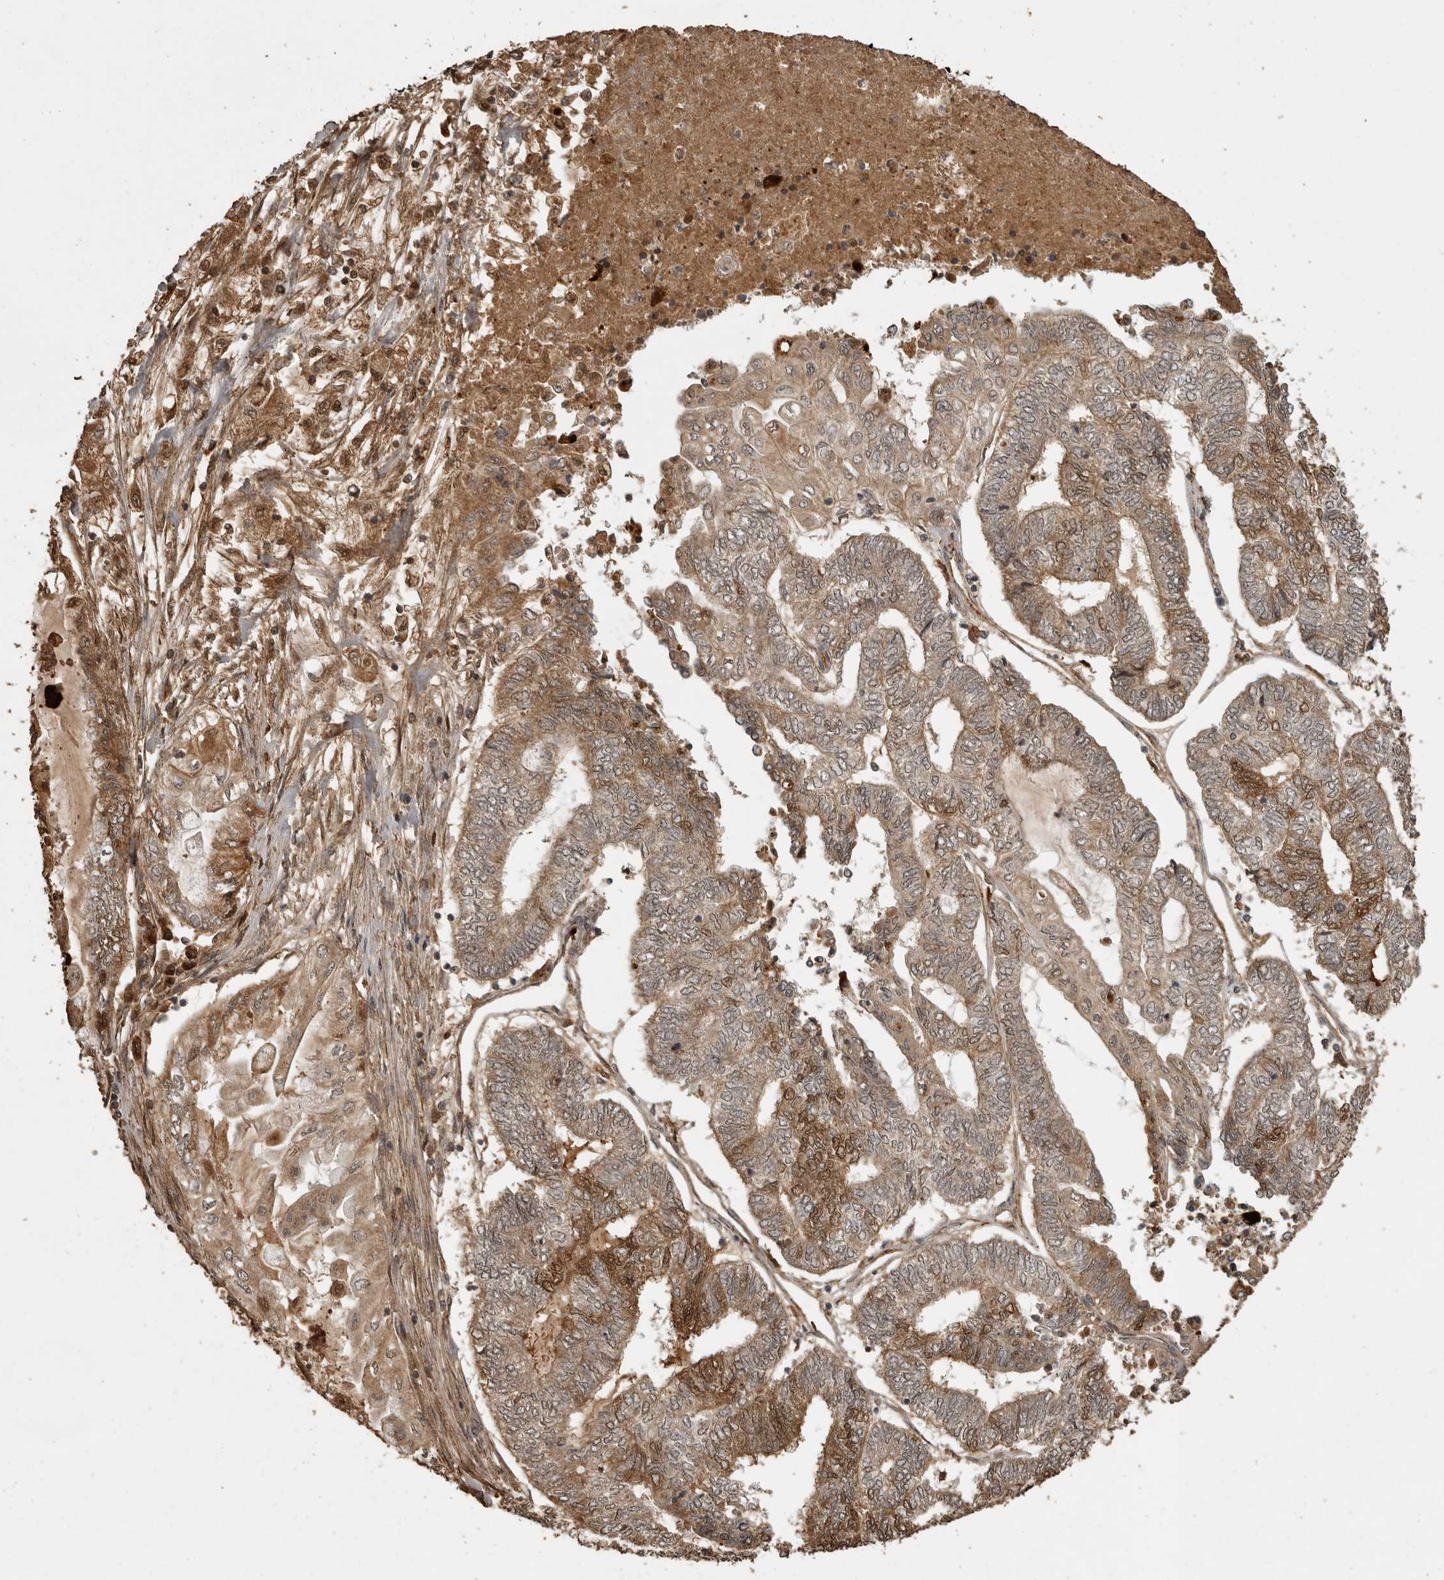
{"staining": {"intensity": "moderate", "quantity": "25%-75%", "location": "cytoplasmic/membranous,nuclear"}, "tissue": "endometrial cancer", "cell_type": "Tumor cells", "image_type": "cancer", "snomed": [{"axis": "morphology", "description": "Adenocarcinoma, NOS"}, {"axis": "topography", "description": "Uterus"}, {"axis": "topography", "description": "Endometrium"}], "caption": "Immunohistochemistry image of neoplastic tissue: endometrial adenocarcinoma stained using immunohistochemistry reveals medium levels of moderate protein expression localized specifically in the cytoplasmic/membranous and nuclear of tumor cells, appearing as a cytoplasmic/membranous and nuclear brown color.", "gene": "CTF1", "patient": {"sex": "female", "age": 70}}